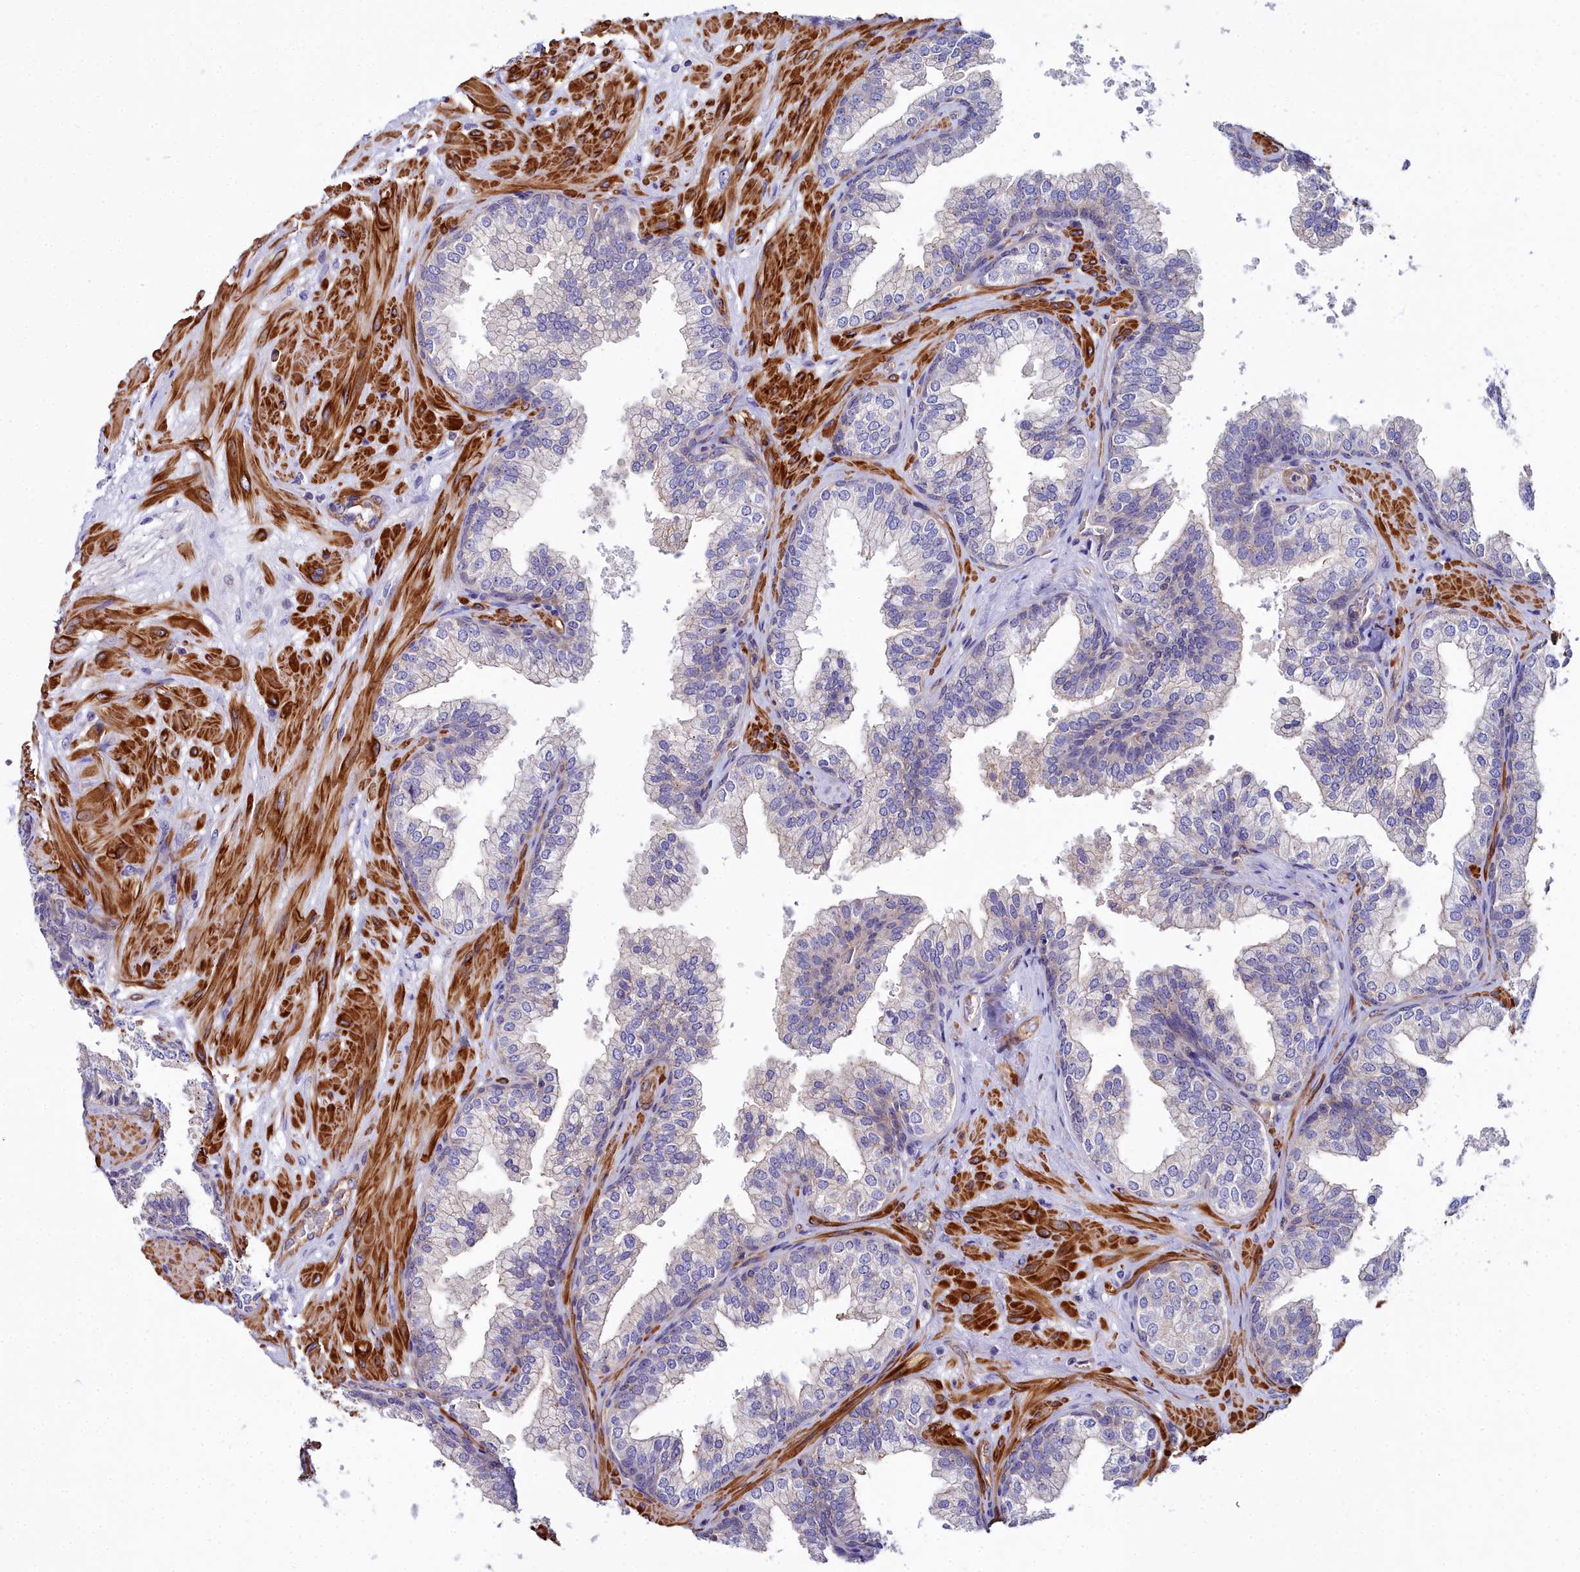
{"staining": {"intensity": "negative", "quantity": "none", "location": "none"}, "tissue": "prostate", "cell_type": "Glandular cells", "image_type": "normal", "snomed": [{"axis": "morphology", "description": "Normal tissue, NOS"}, {"axis": "topography", "description": "Prostate"}], "caption": "Photomicrograph shows no significant protein positivity in glandular cells of benign prostate.", "gene": "FADS3", "patient": {"sex": "male", "age": 60}}